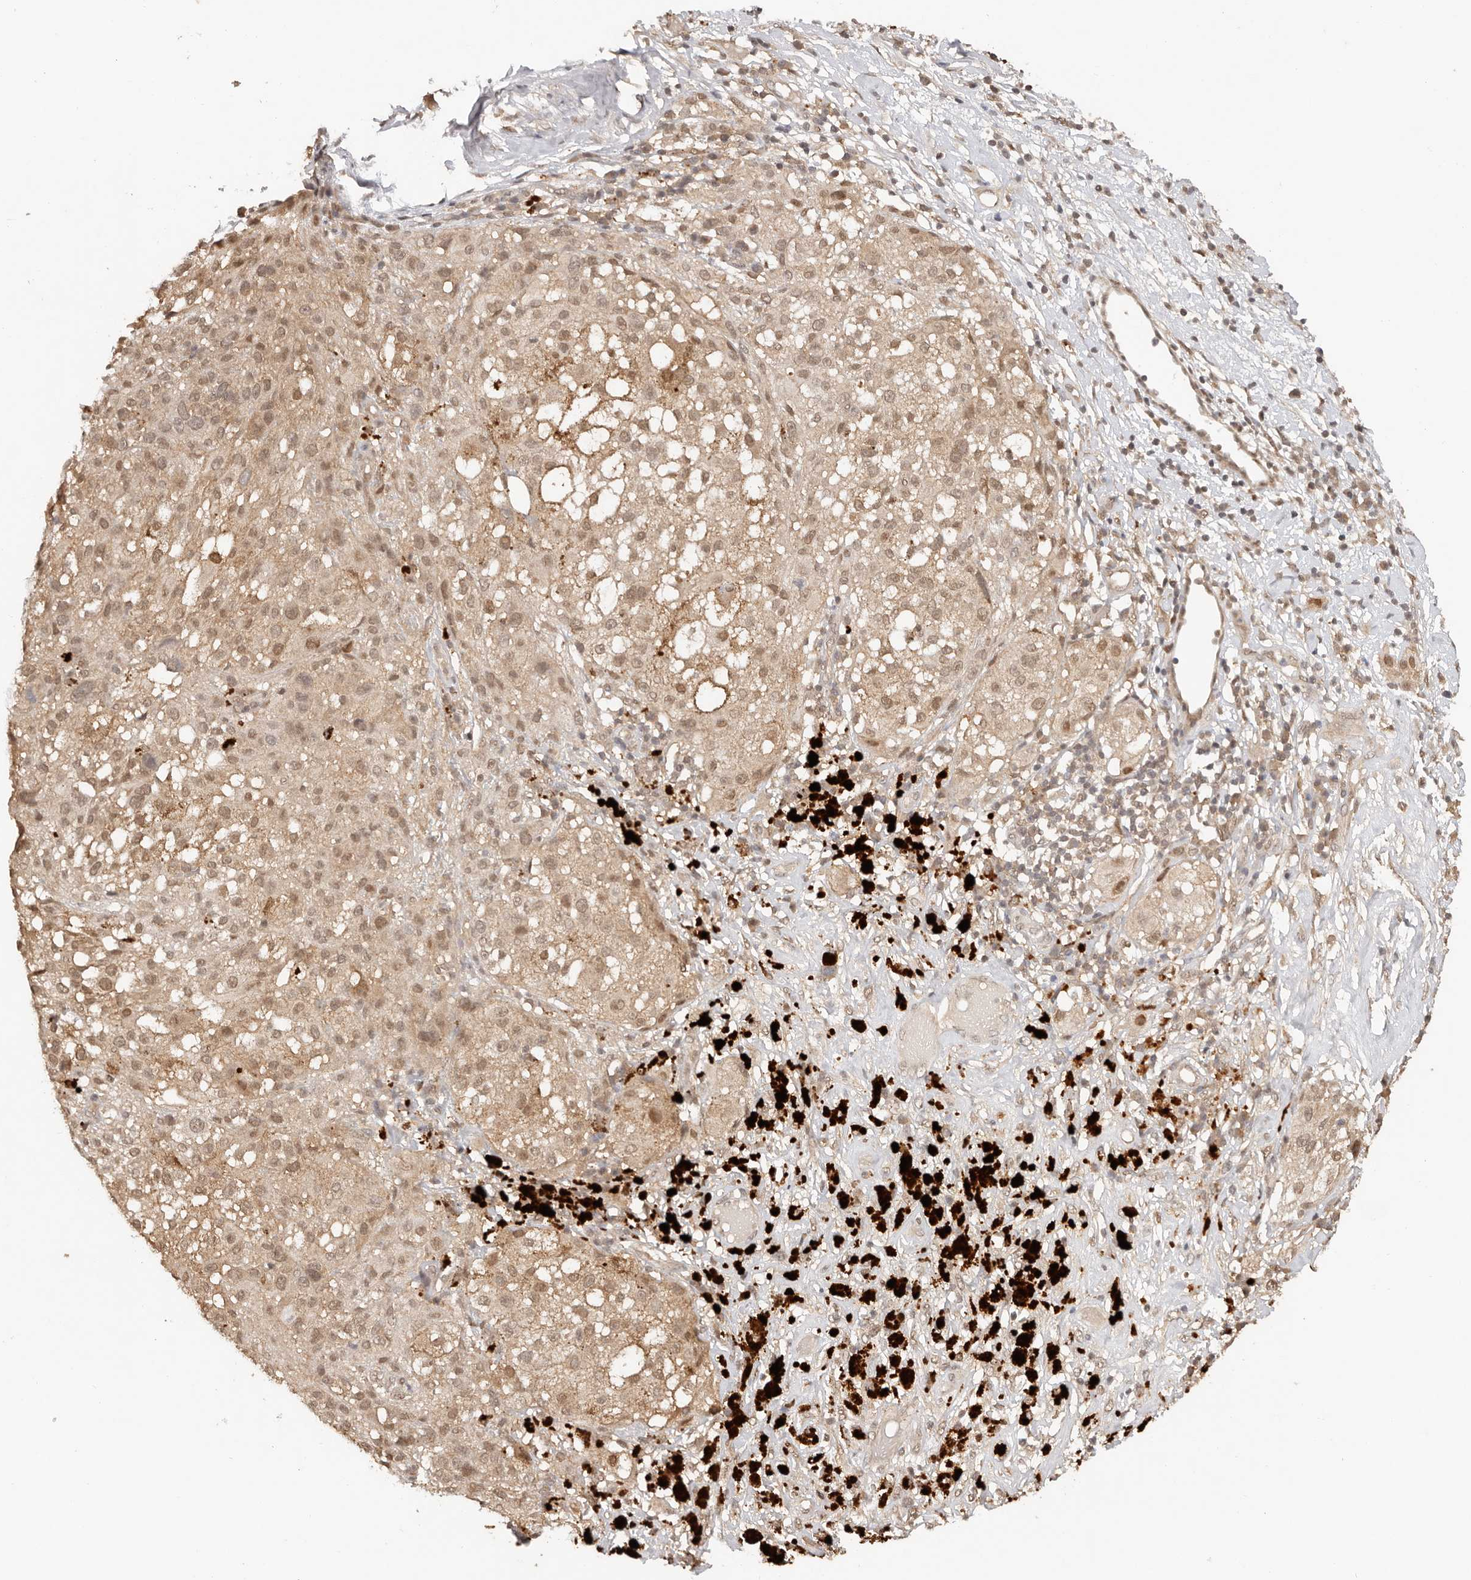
{"staining": {"intensity": "moderate", "quantity": ">75%", "location": "cytoplasmic/membranous,nuclear"}, "tissue": "melanoma", "cell_type": "Tumor cells", "image_type": "cancer", "snomed": [{"axis": "morphology", "description": "Necrosis, NOS"}, {"axis": "morphology", "description": "Malignant melanoma, NOS"}, {"axis": "topography", "description": "Skin"}], "caption": "Malignant melanoma stained with IHC demonstrates moderate cytoplasmic/membranous and nuclear positivity in approximately >75% of tumor cells.", "gene": "PSMA5", "patient": {"sex": "female", "age": 87}}